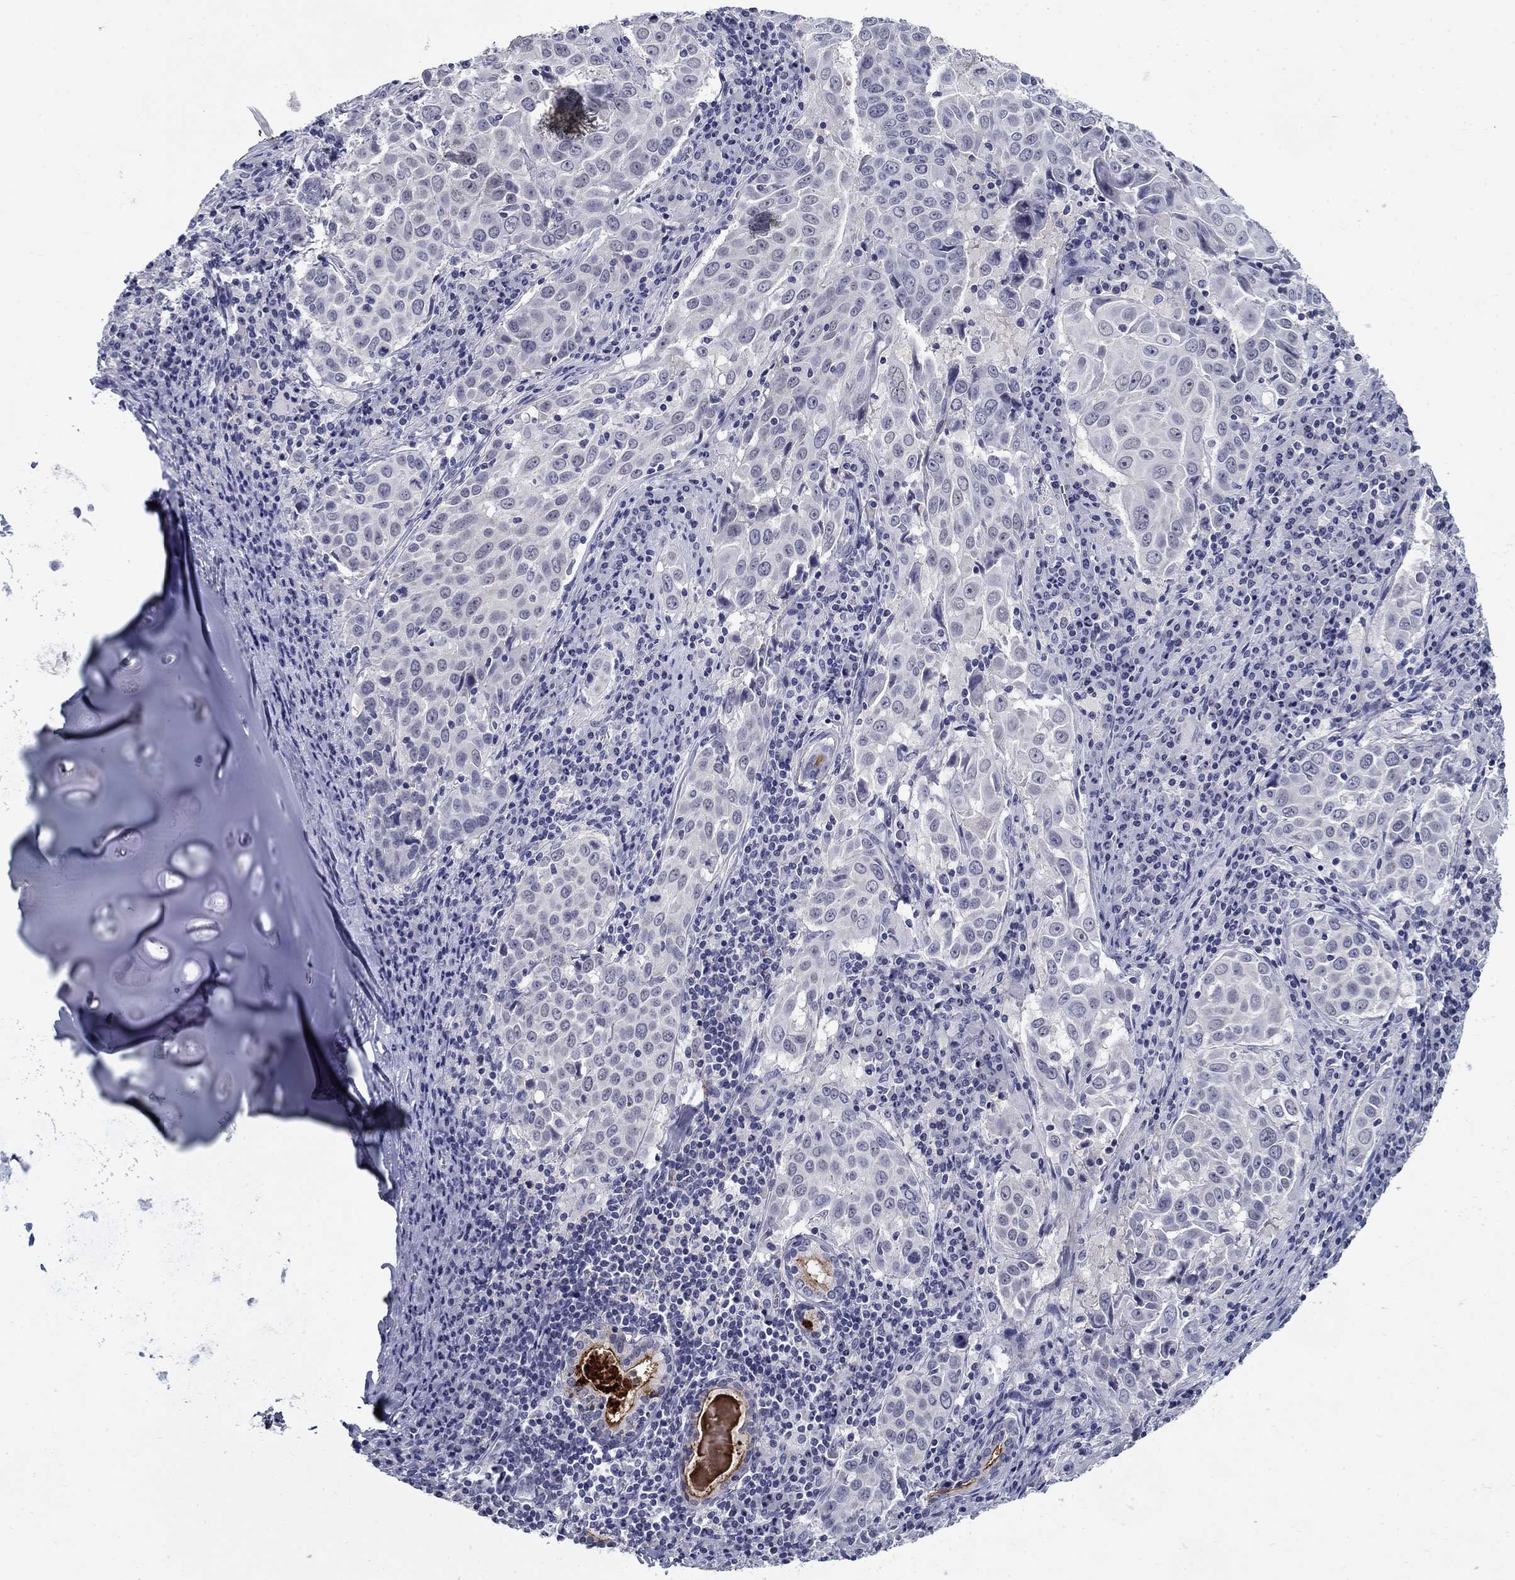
{"staining": {"intensity": "strong", "quantity": "<25%", "location": "cytoplasmic/membranous"}, "tissue": "lung cancer", "cell_type": "Tumor cells", "image_type": "cancer", "snomed": [{"axis": "morphology", "description": "Squamous cell carcinoma, NOS"}, {"axis": "topography", "description": "Lung"}], "caption": "Tumor cells display medium levels of strong cytoplasmic/membranous positivity in approximately <25% of cells in lung cancer (squamous cell carcinoma). (brown staining indicates protein expression, while blue staining denotes nuclei).", "gene": "C4orf19", "patient": {"sex": "male", "age": 57}}